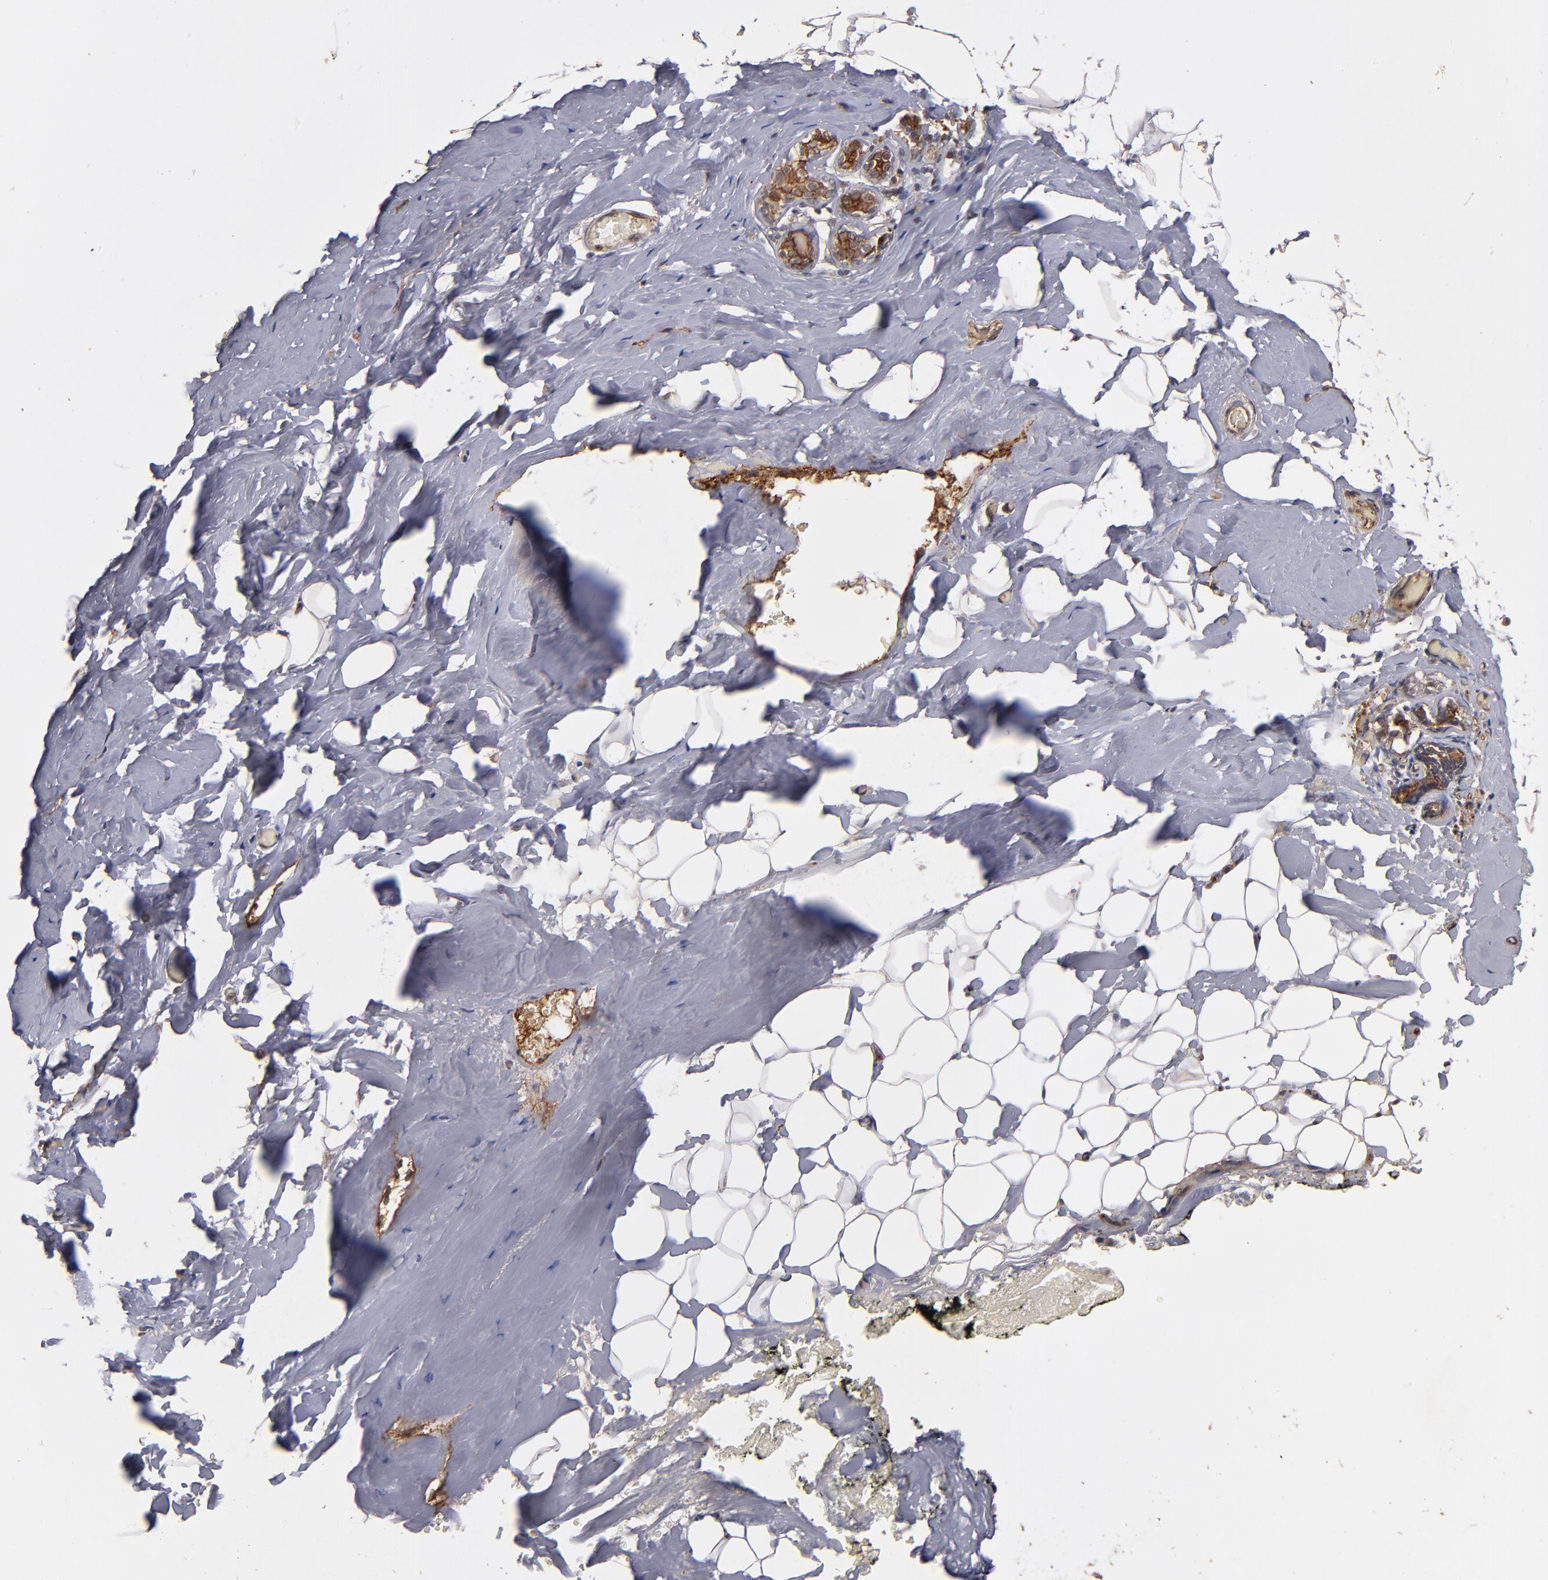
{"staining": {"intensity": "negative", "quantity": "none", "location": "none"}, "tissue": "breast", "cell_type": "Adipocytes", "image_type": "normal", "snomed": [{"axis": "morphology", "description": "Normal tissue, NOS"}, {"axis": "topography", "description": "Breast"}, {"axis": "topography", "description": "Soft tissue"}], "caption": "Immunohistochemistry micrograph of unremarkable human breast stained for a protein (brown), which displays no positivity in adipocytes.", "gene": "BDKRB1", "patient": {"sex": "female", "age": 75}}